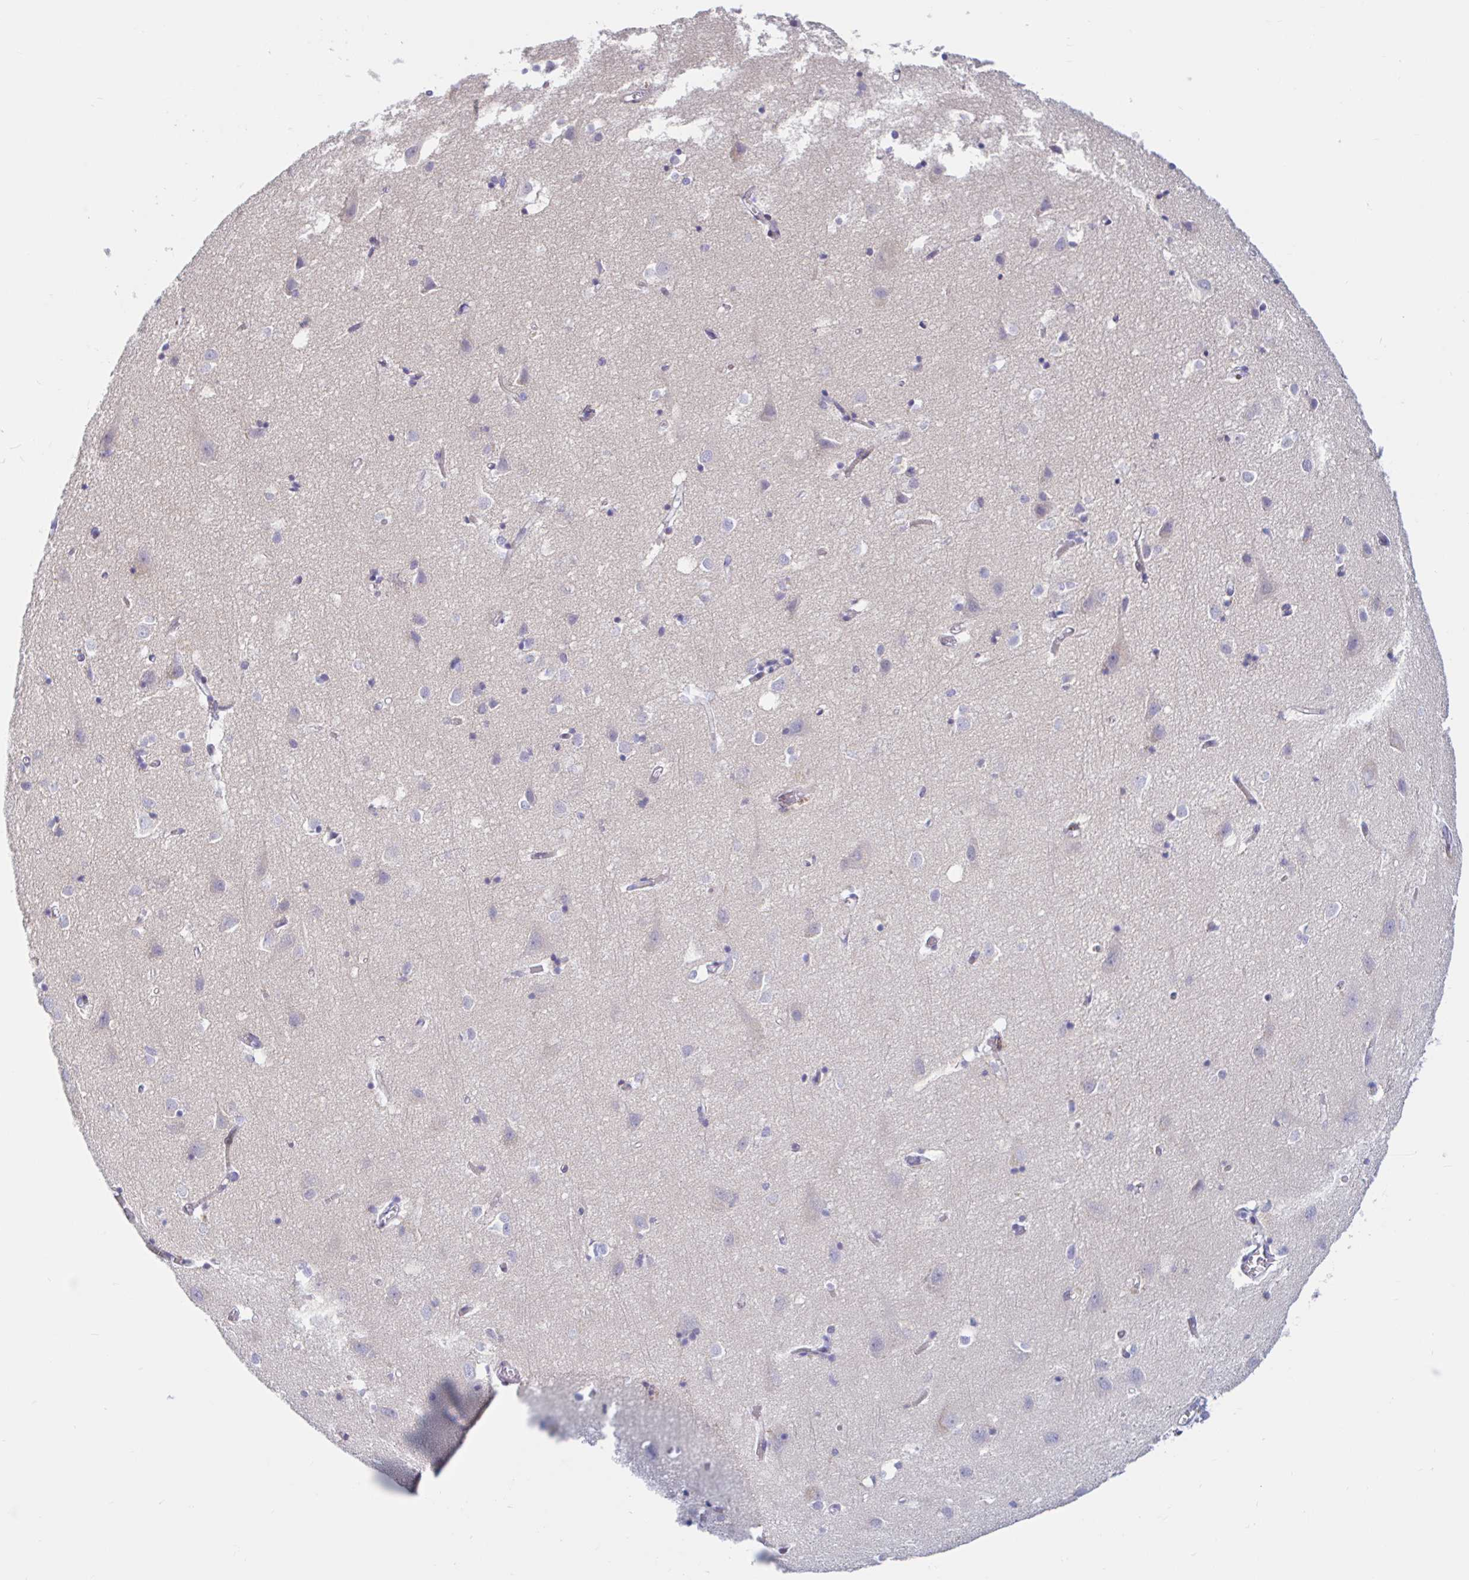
{"staining": {"intensity": "negative", "quantity": "none", "location": "none"}, "tissue": "cerebral cortex", "cell_type": "Endothelial cells", "image_type": "normal", "snomed": [{"axis": "morphology", "description": "Normal tissue, NOS"}, {"axis": "topography", "description": "Cerebral cortex"}], "caption": "Endothelial cells show no significant protein positivity in normal cerebral cortex.", "gene": "ENSG00000271254", "patient": {"sex": "male", "age": 70}}